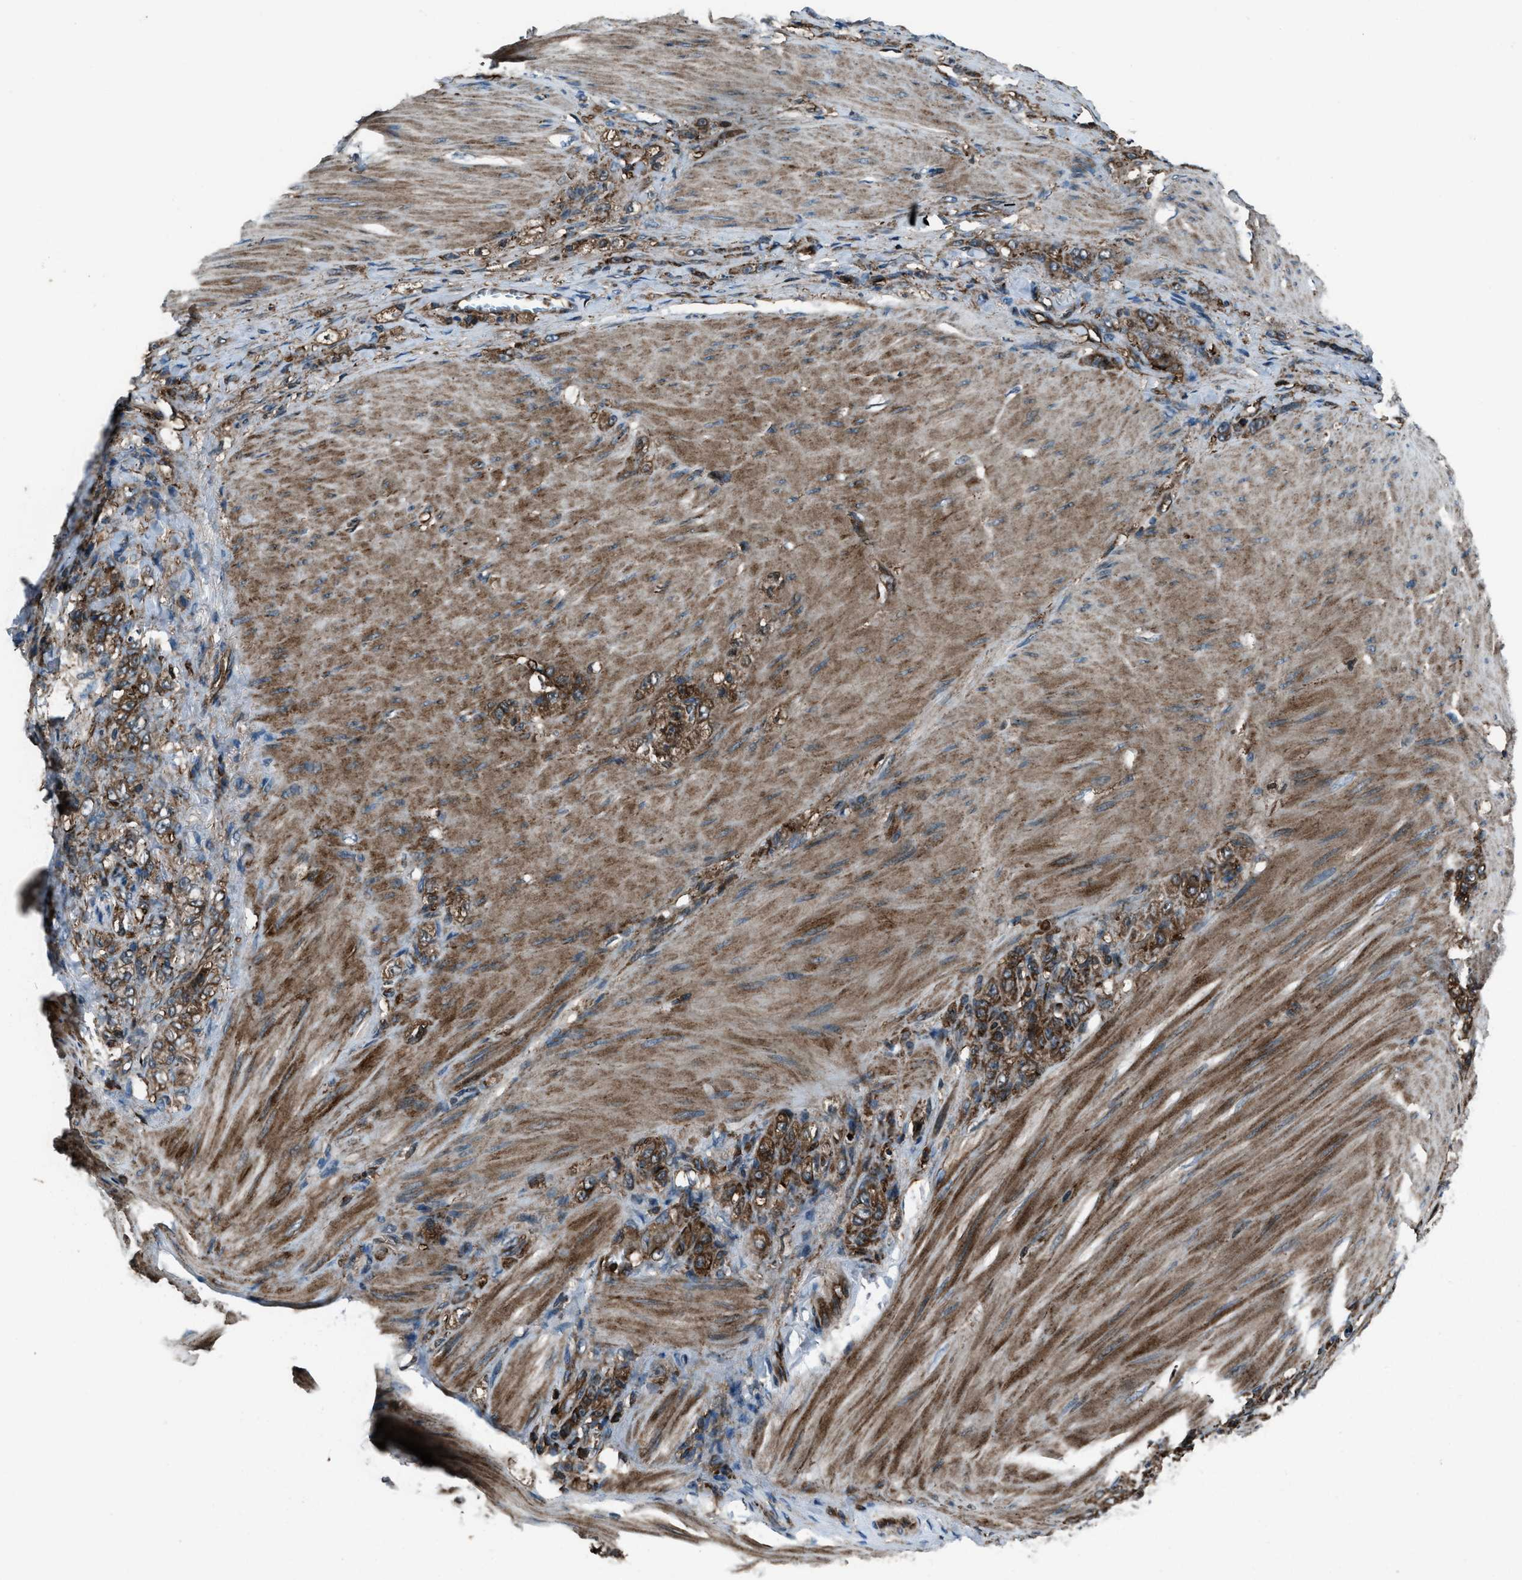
{"staining": {"intensity": "strong", "quantity": ">75%", "location": "cytoplasmic/membranous,nuclear"}, "tissue": "stomach cancer", "cell_type": "Tumor cells", "image_type": "cancer", "snomed": [{"axis": "morphology", "description": "Normal tissue, NOS"}, {"axis": "morphology", "description": "Adenocarcinoma, NOS"}, {"axis": "topography", "description": "Stomach"}], "caption": "A histopathology image showing strong cytoplasmic/membranous and nuclear staining in approximately >75% of tumor cells in stomach cancer, as visualized by brown immunohistochemical staining.", "gene": "SNX30", "patient": {"sex": "male", "age": 82}}